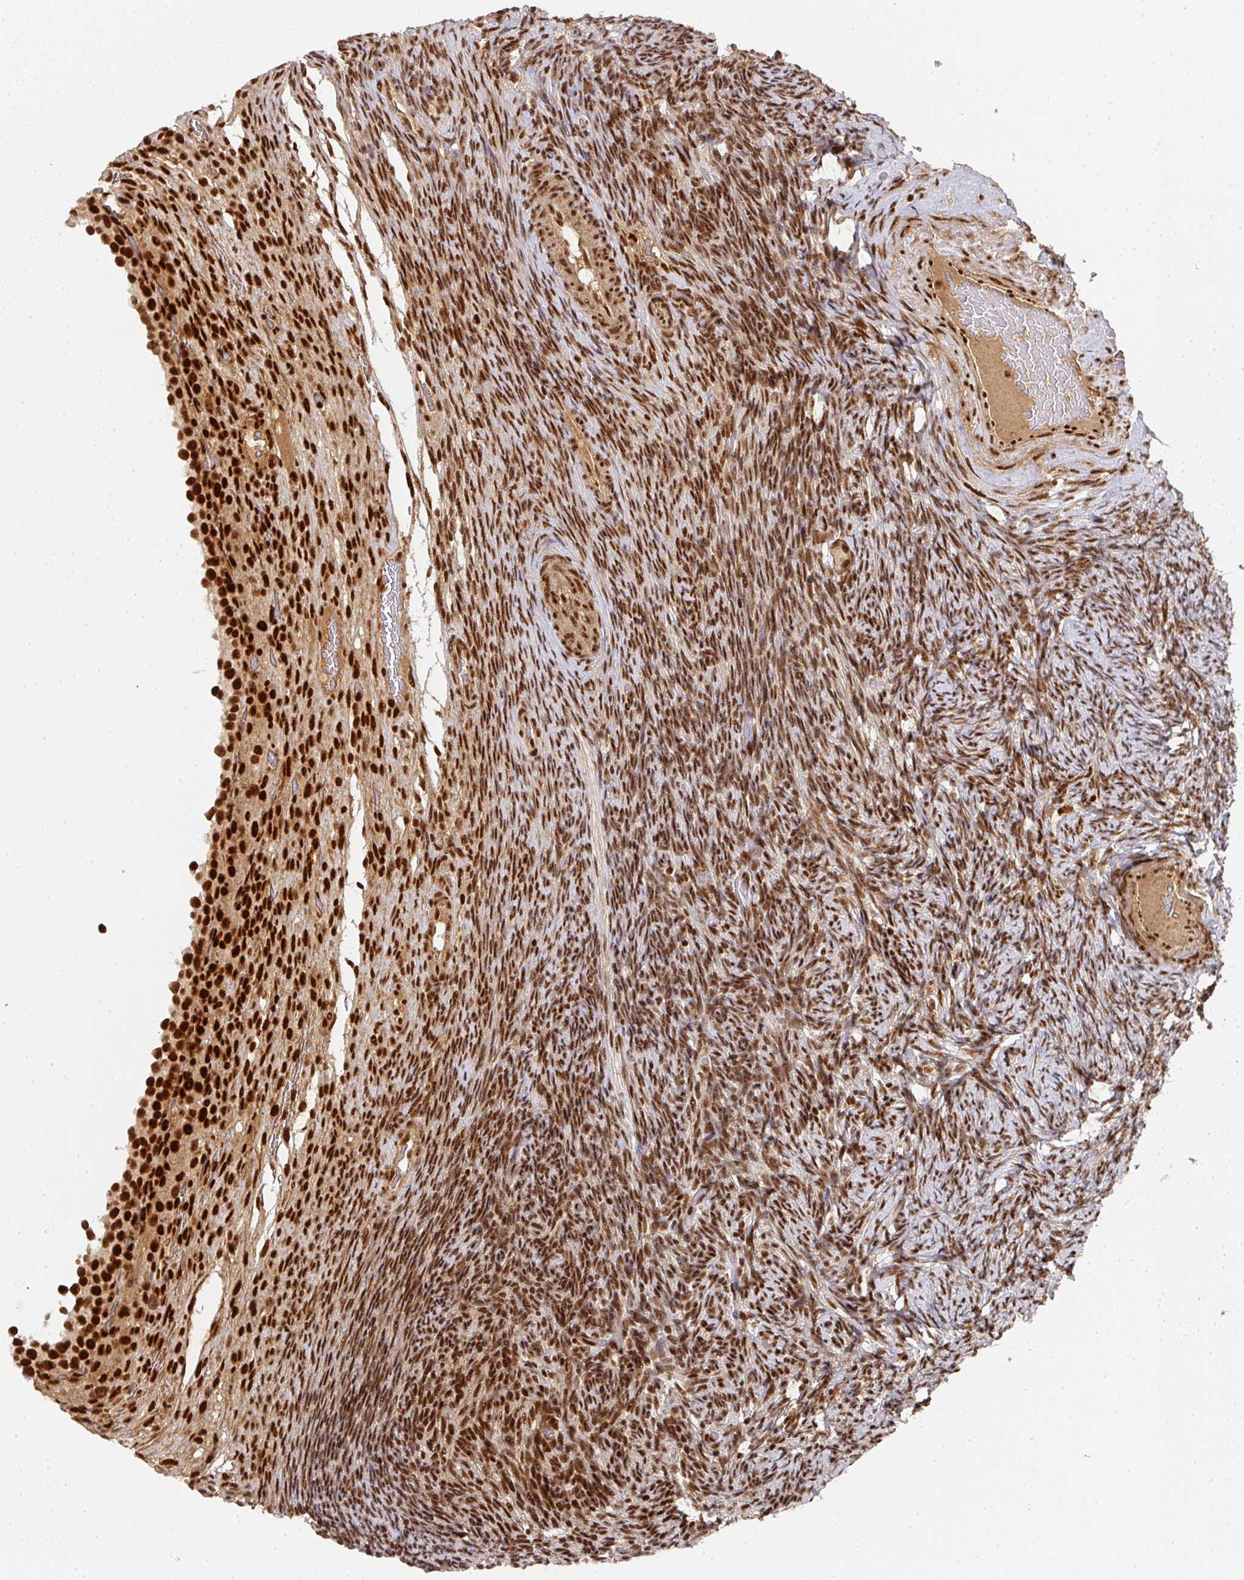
{"staining": {"intensity": "strong", "quantity": ">75%", "location": "nuclear"}, "tissue": "ovary", "cell_type": "Ovarian stroma cells", "image_type": "normal", "snomed": [{"axis": "morphology", "description": "Normal tissue, NOS"}, {"axis": "topography", "description": "Ovary"}], "caption": "Approximately >75% of ovarian stroma cells in benign human ovary reveal strong nuclear protein positivity as visualized by brown immunohistochemical staining.", "gene": "DIDO1", "patient": {"sex": "female", "age": 34}}